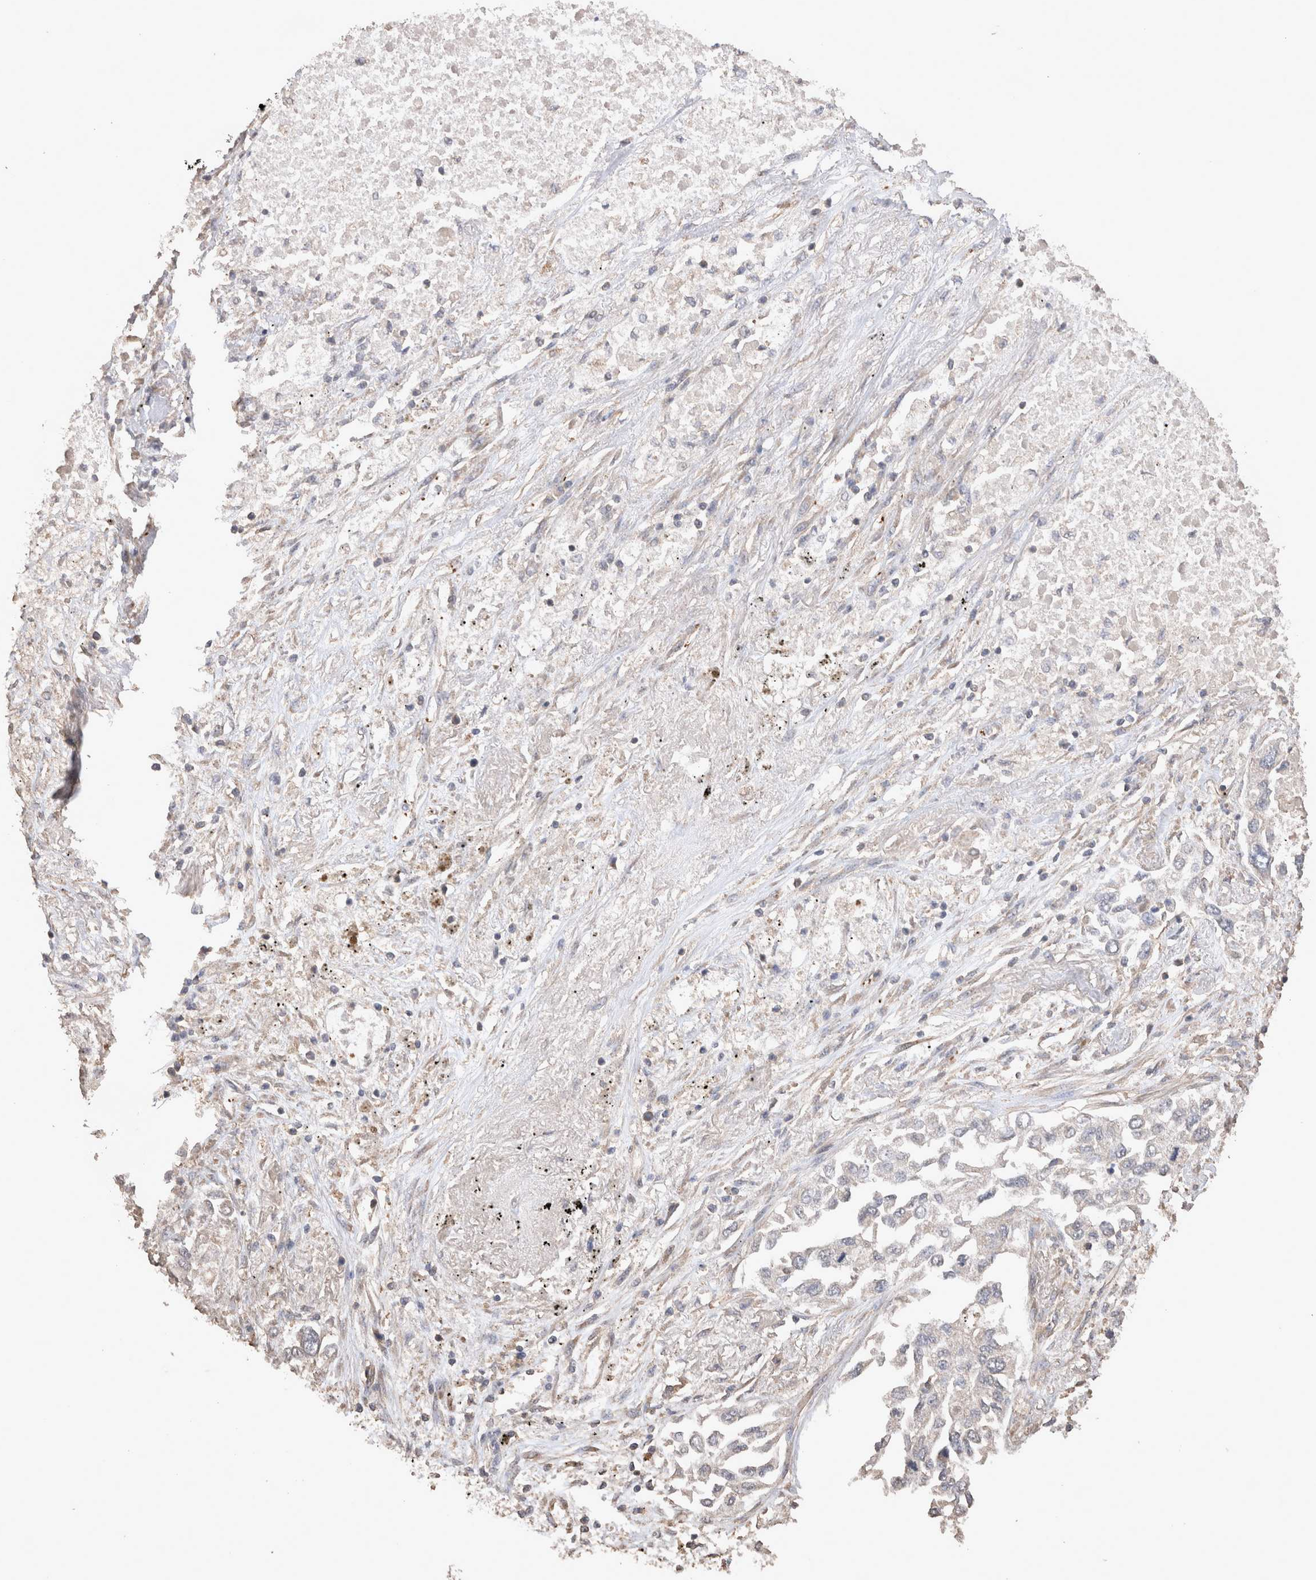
{"staining": {"intensity": "weak", "quantity": "<25%", "location": "cytoplasmic/membranous"}, "tissue": "lung cancer", "cell_type": "Tumor cells", "image_type": "cancer", "snomed": [{"axis": "morphology", "description": "Inflammation, NOS"}, {"axis": "morphology", "description": "Adenocarcinoma, NOS"}, {"axis": "topography", "description": "Lung"}], "caption": "Tumor cells show no significant protein positivity in adenocarcinoma (lung). (DAB immunohistochemistry (IHC) visualized using brightfield microscopy, high magnification).", "gene": "SNX31", "patient": {"sex": "male", "age": 63}}